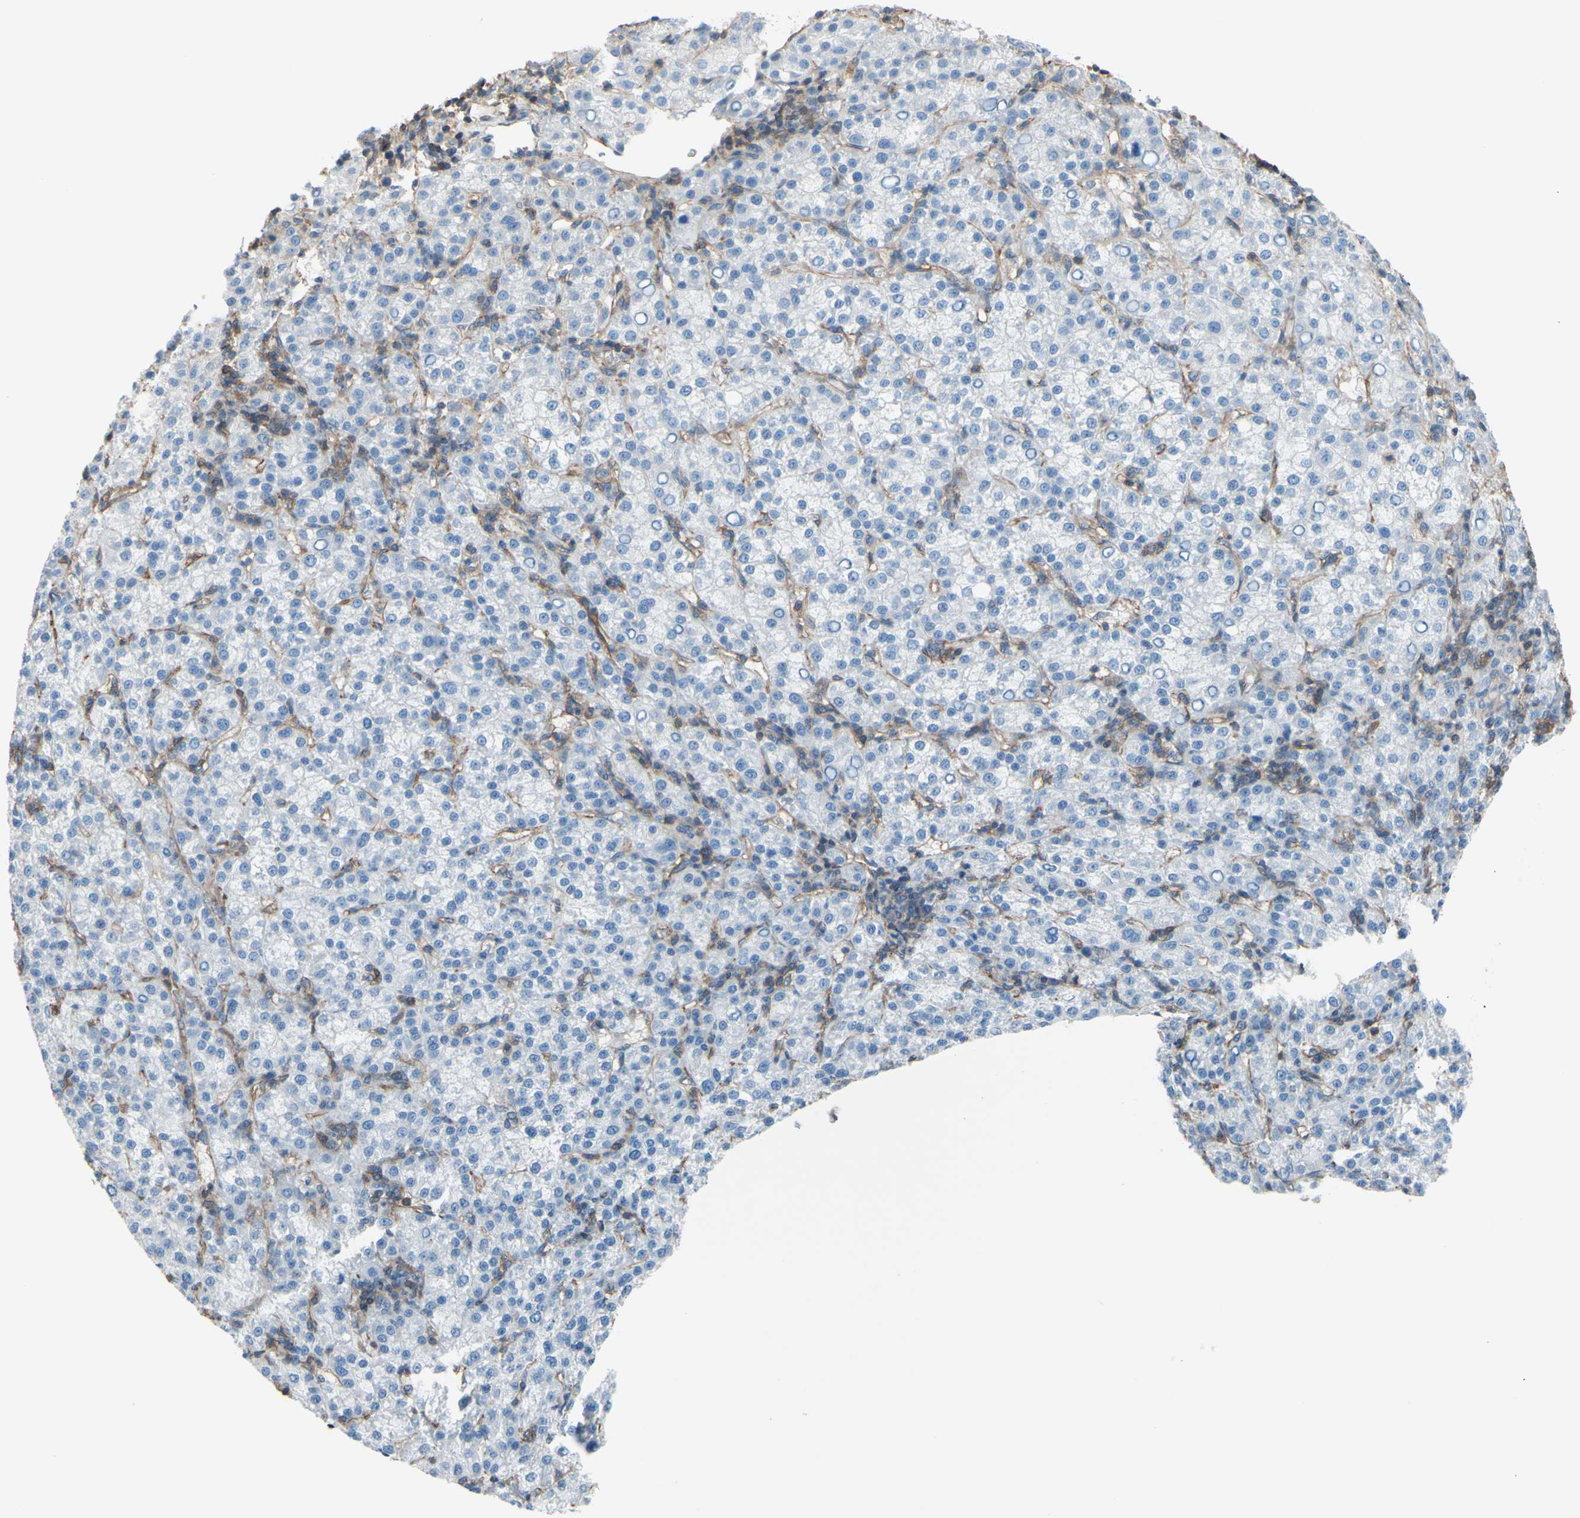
{"staining": {"intensity": "negative", "quantity": "none", "location": "none"}, "tissue": "liver cancer", "cell_type": "Tumor cells", "image_type": "cancer", "snomed": [{"axis": "morphology", "description": "Carcinoma, Hepatocellular, NOS"}, {"axis": "topography", "description": "Liver"}], "caption": "The micrograph displays no staining of tumor cells in liver cancer (hepatocellular carcinoma).", "gene": "ADD1", "patient": {"sex": "female", "age": 58}}